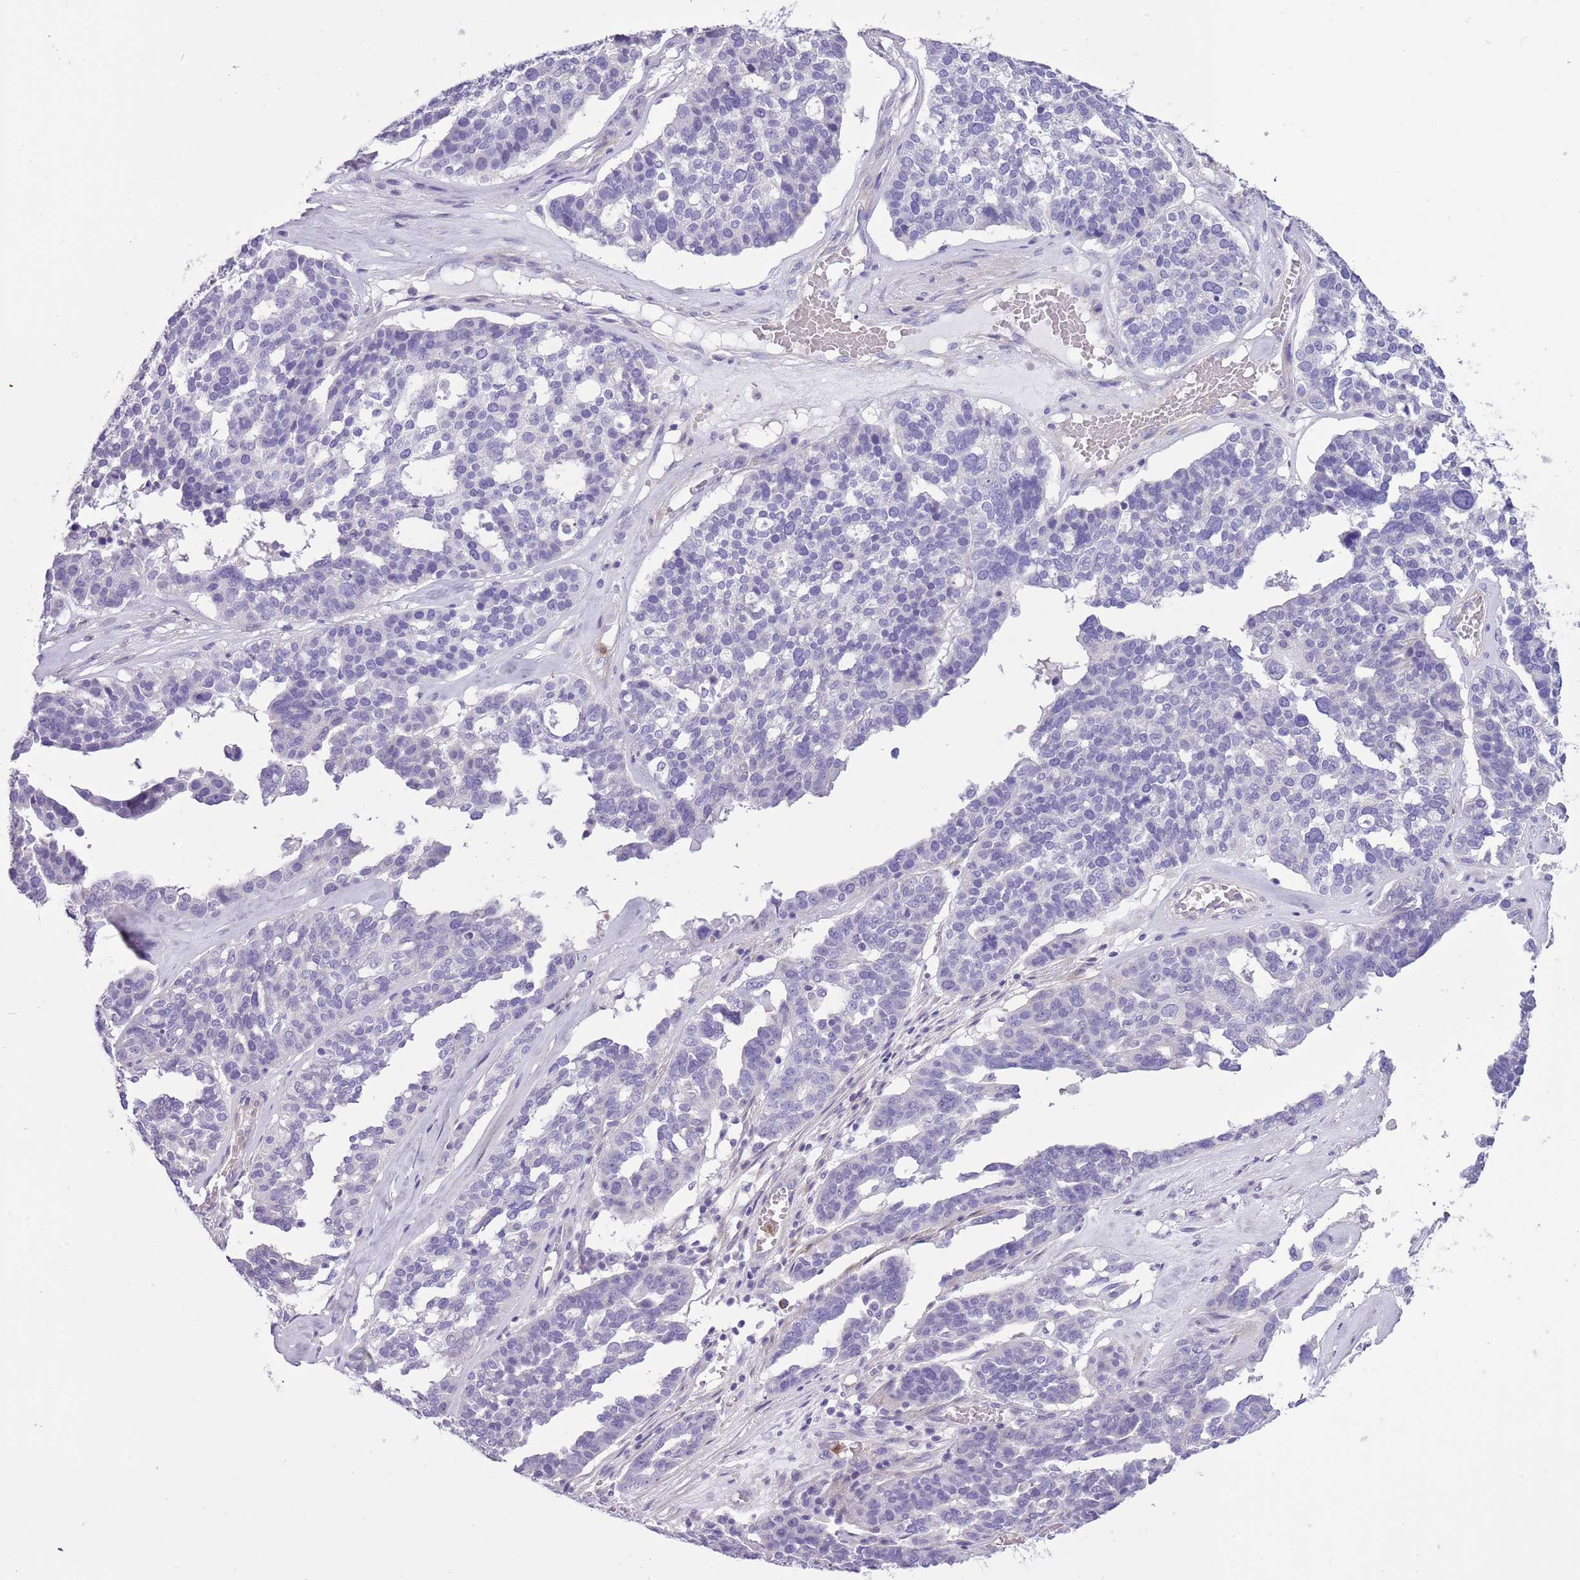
{"staining": {"intensity": "negative", "quantity": "none", "location": "none"}, "tissue": "ovarian cancer", "cell_type": "Tumor cells", "image_type": "cancer", "snomed": [{"axis": "morphology", "description": "Cystadenocarcinoma, serous, NOS"}, {"axis": "topography", "description": "Ovary"}], "caption": "There is no significant staining in tumor cells of ovarian serous cystadenocarcinoma.", "gene": "OR6M1", "patient": {"sex": "female", "age": 59}}